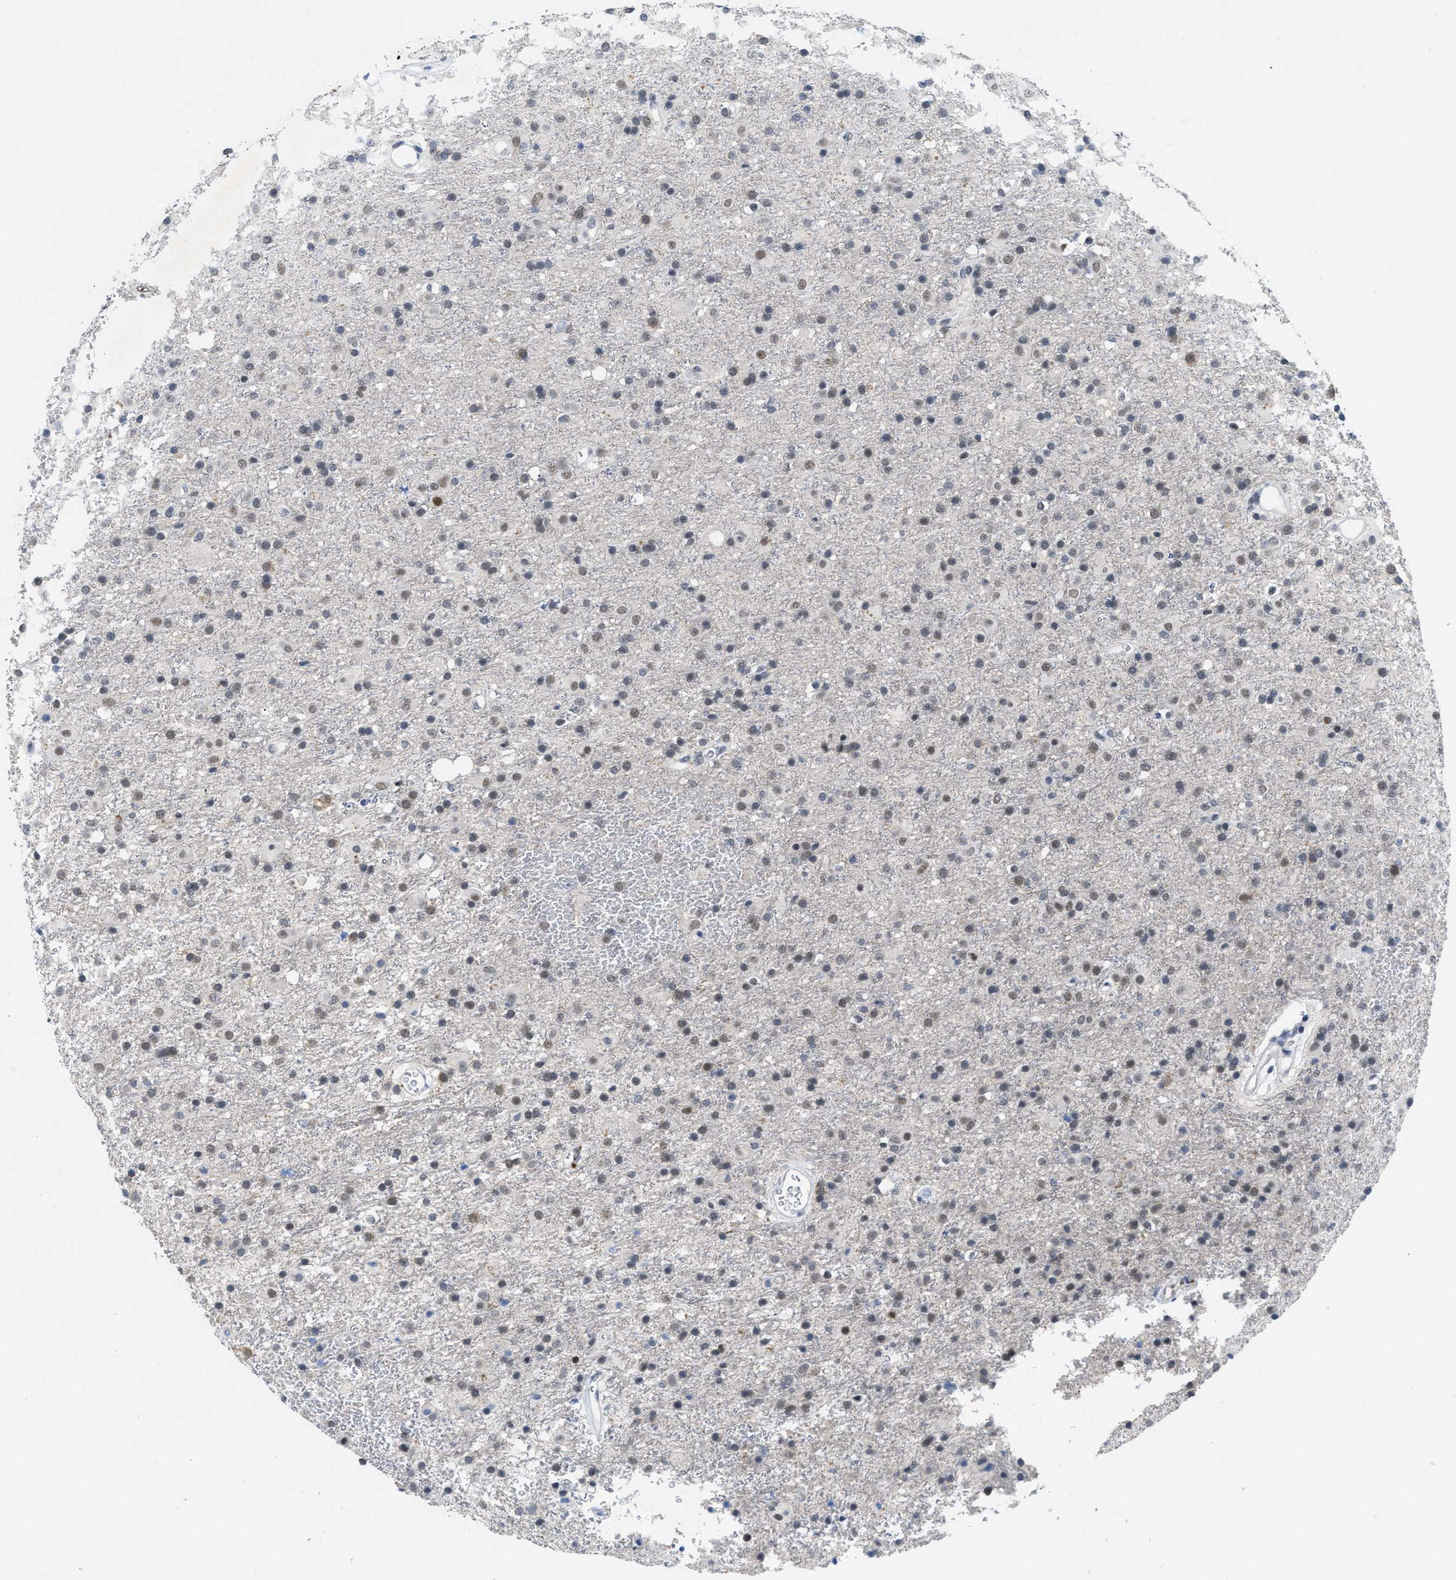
{"staining": {"intensity": "weak", "quantity": ">75%", "location": "nuclear"}, "tissue": "glioma", "cell_type": "Tumor cells", "image_type": "cancer", "snomed": [{"axis": "morphology", "description": "Glioma, malignant, Low grade"}, {"axis": "topography", "description": "Brain"}], "caption": "Immunohistochemical staining of human low-grade glioma (malignant) displays low levels of weak nuclear staining in about >75% of tumor cells. Immunohistochemistry (ihc) stains the protein of interest in brown and the nuclei are stained blue.", "gene": "GGNBP2", "patient": {"sex": "male", "age": 65}}